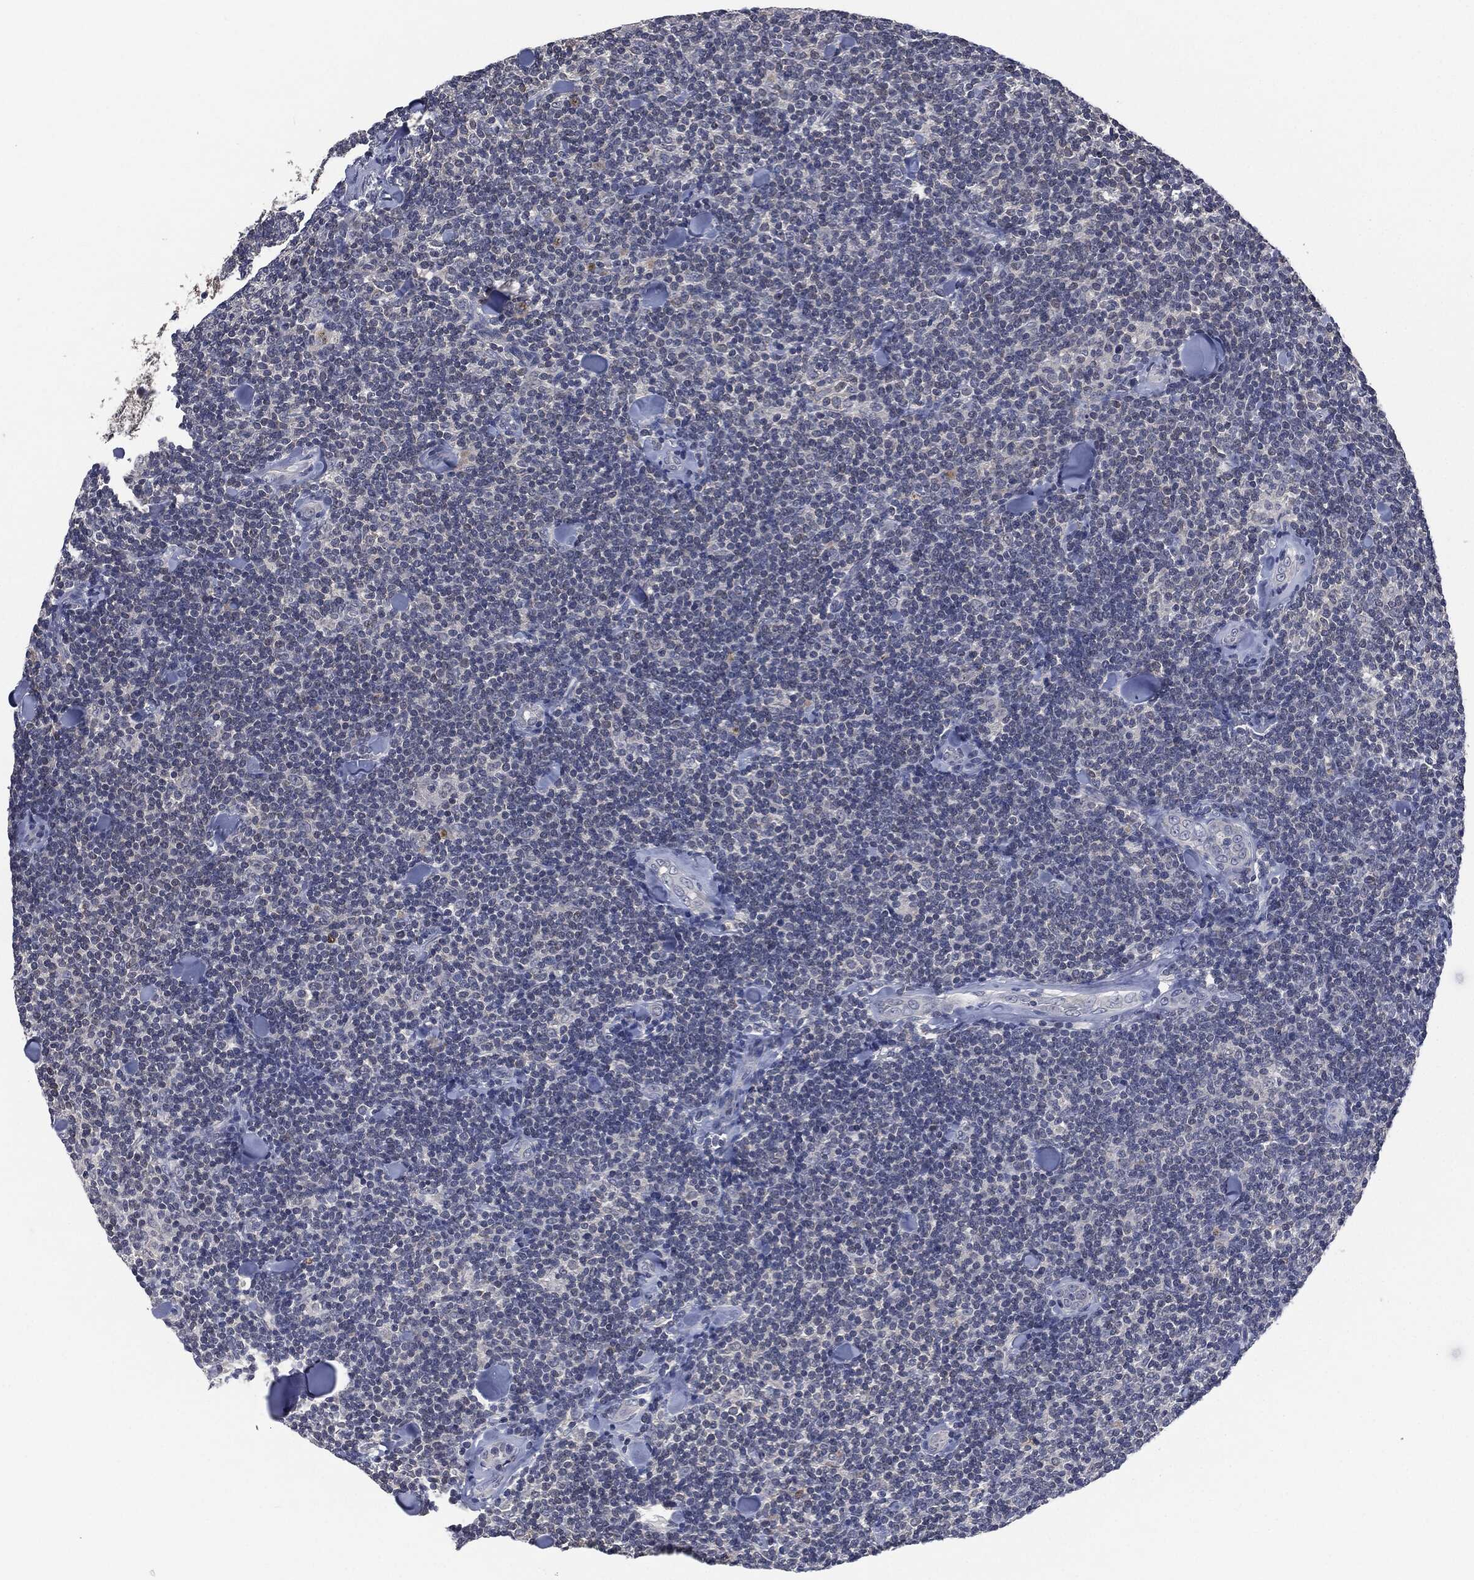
{"staining": {"intensity": "negative", "quantity": "none", "location": "none"}, "tissue": "lymphoma", "cell_type": "Tumor cells", "image_type": "cancer", "snomed": [{"axis": "morphology", "description": "Malignant lymphoma, non-Hodgkin's type, Low grade"}, {"axis": "topography", "description": "Lymph node"}], "caption": "Histopathology image shows no significant protein staining in tumor cells of low-grade malignant lymphoma, non-Hodgkin's type.", "gene": "IL1RN", "patient": {"sex": "female", "age": 56}}